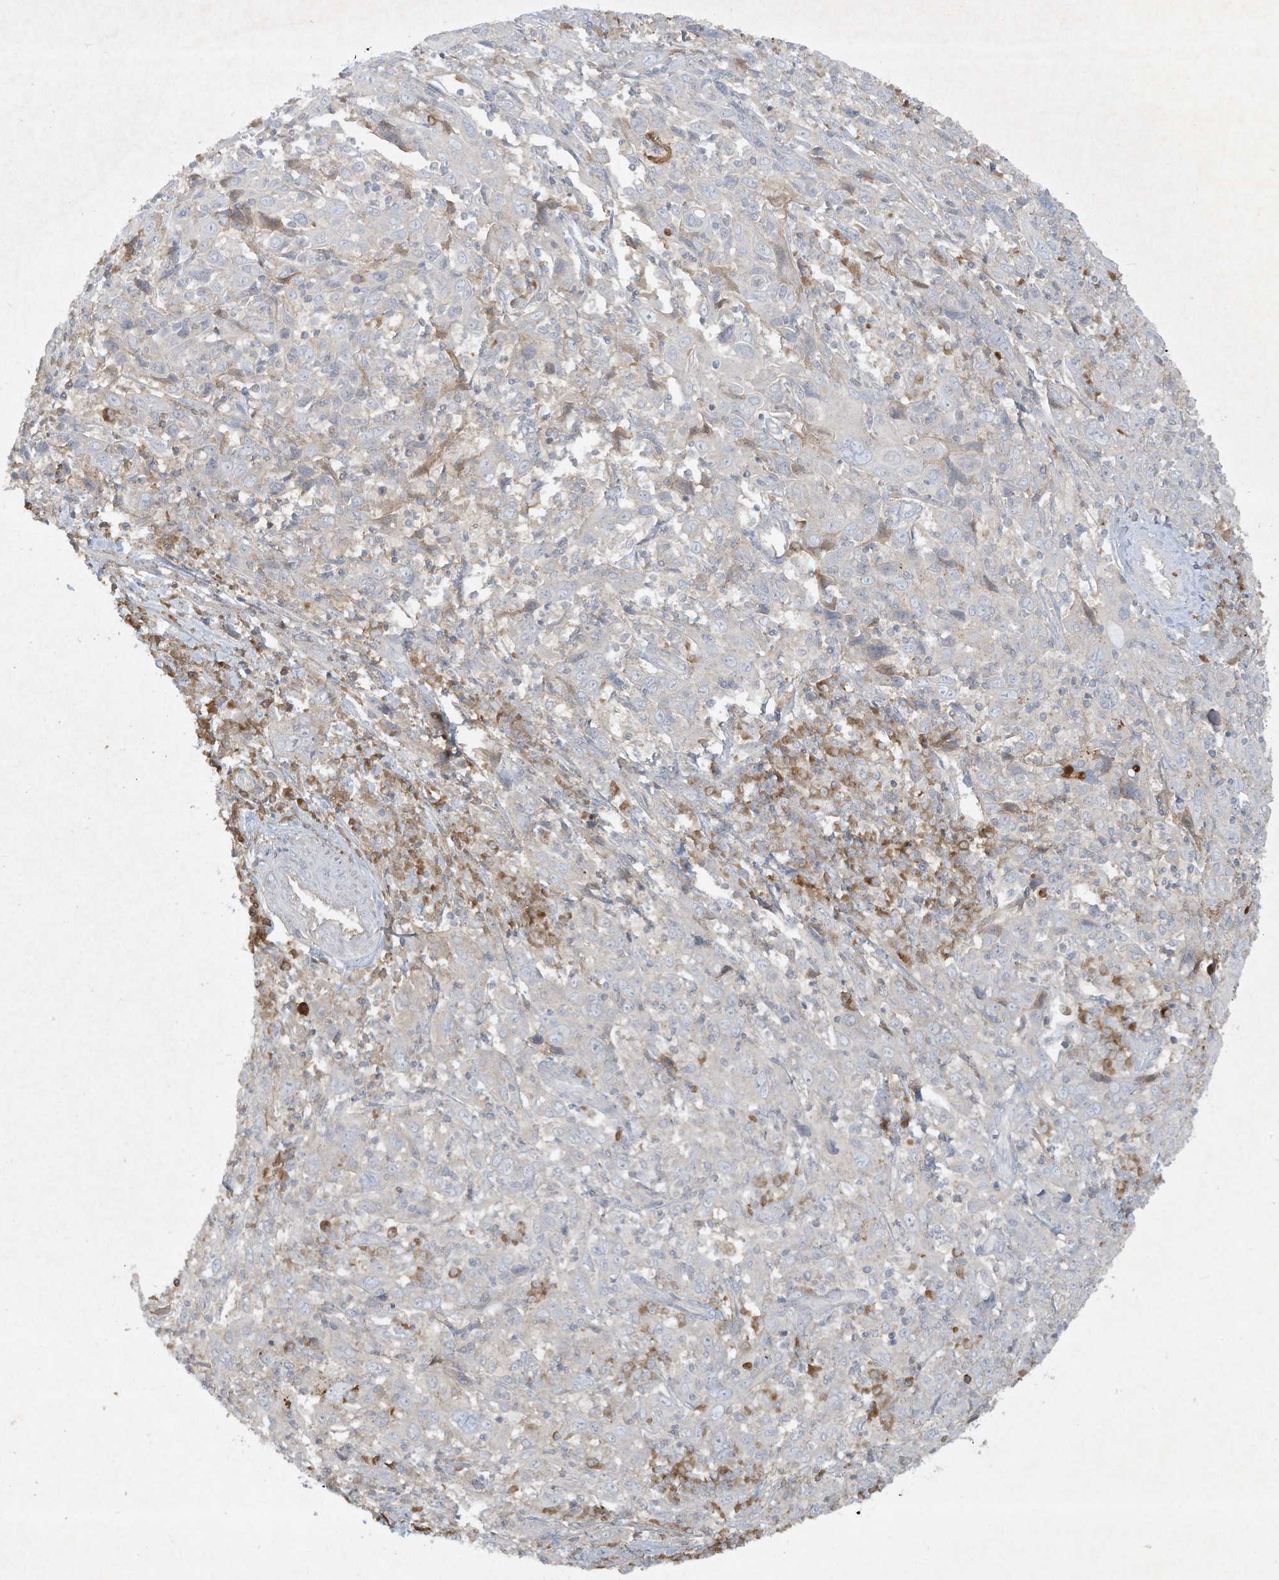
{"staining": {"intensity": "negative", "quantity": "none", "location": "none"}, "tissue": "cervical cancer", "cell_type": "Tumor cells", "image_type": "cancer", "snomed": [{"axis": "morphology", "description": "Squamous cell carcinoma, NOS"}, {"axis": "topography", "description": "Cervix"}], "caption": "IHC of cervical squamous cell carcinoma exhibits no positivity in tumor cells.", "gene": "FETUB", "patient": {"sex": "female", "age": 46}}